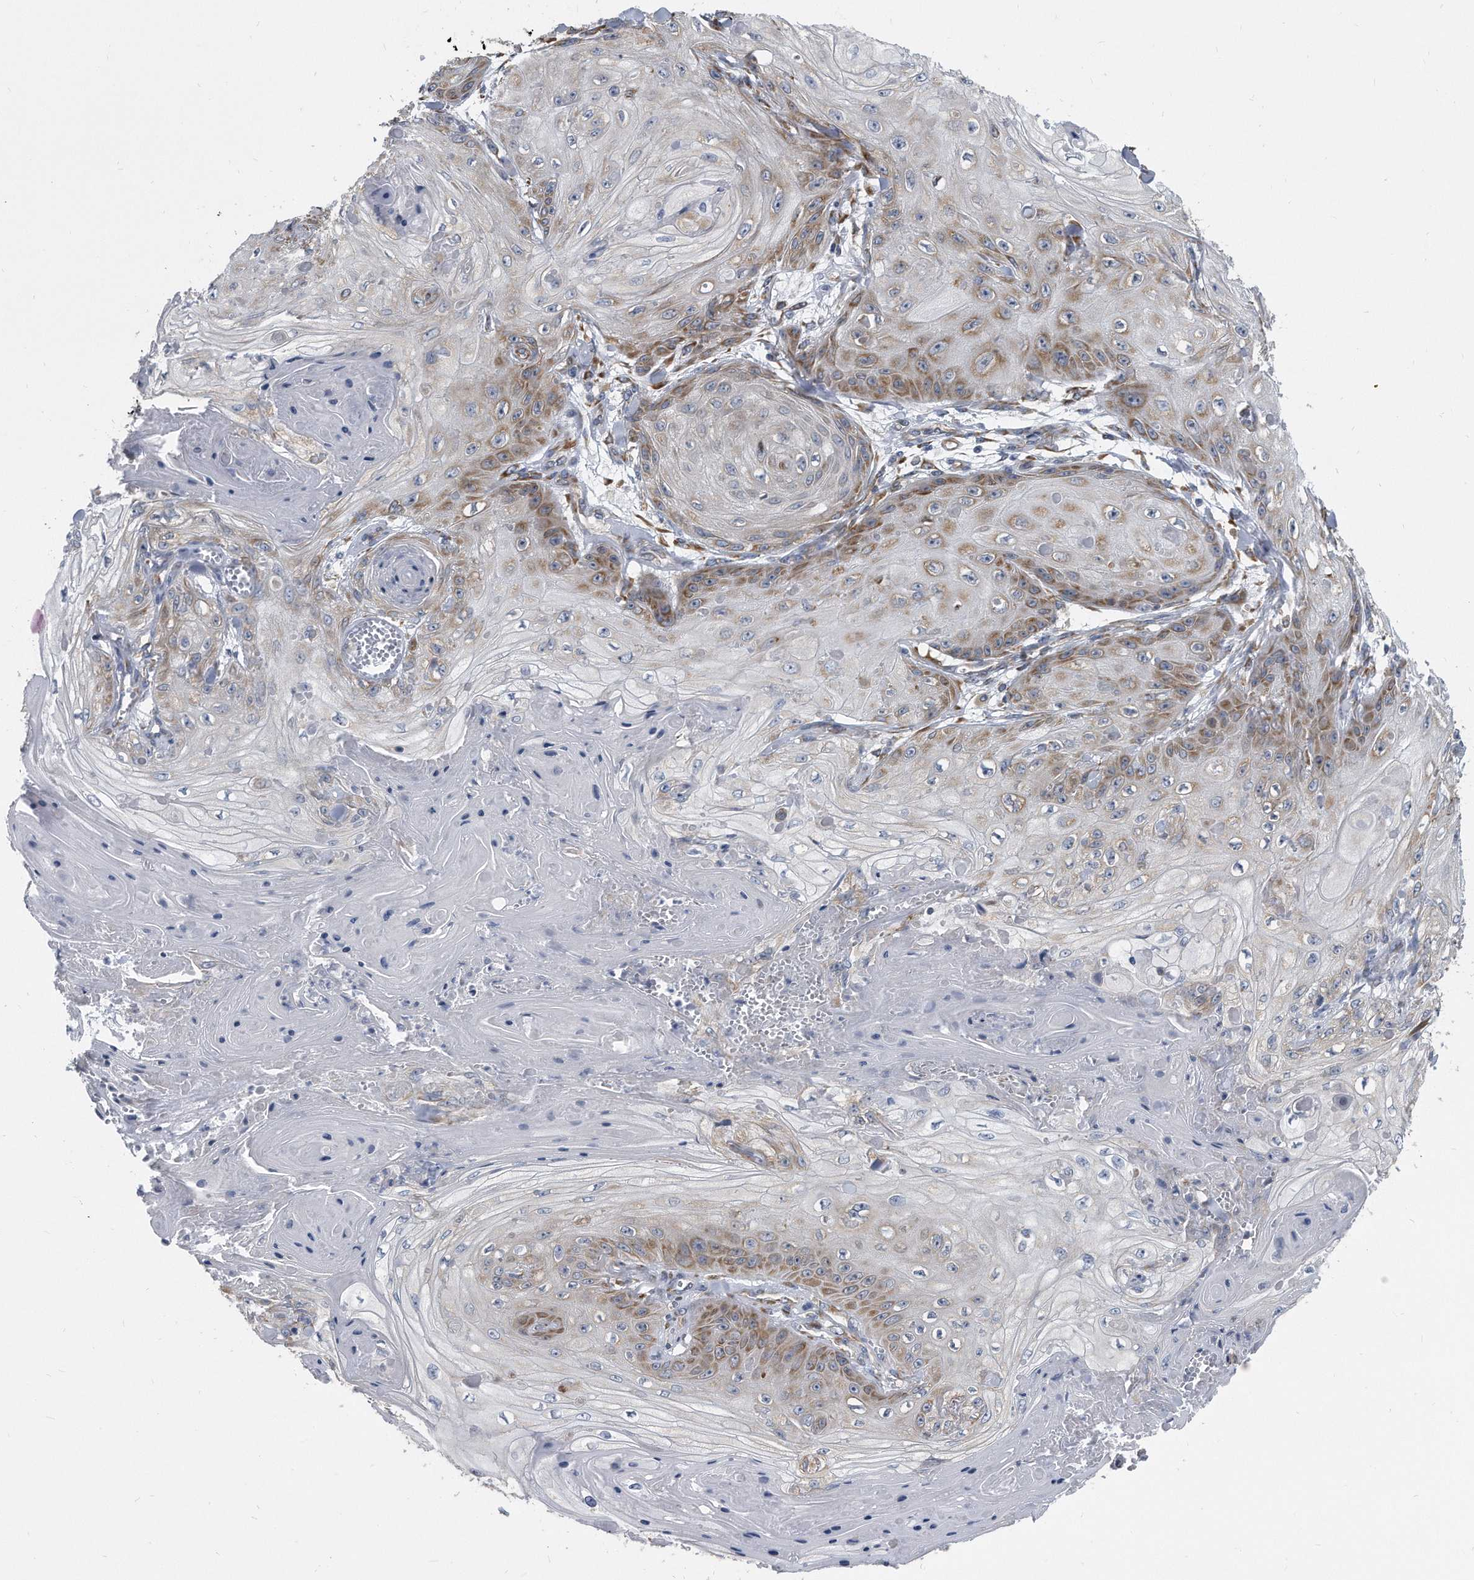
{"staining": {"intensity": "moderate", "quantity": "25%-75%", "location": "cytoplasmic/membranous"}, "tissue": "skin cancer", "cell_type": "Tumor cells", "image_type": "cancer", "snomed": [{"axis": "morphology", "description": "Squamous cell carcinoma, NOS"}, {"axis": "topography", "description": "Skin"}], "caption": "About 25%-75% of tumor cells in human skin squamous cell carcinoma demonstrate moderate cytoplasmic/membranous protein expression as visualized by brown immunohistochemical staining.", "gene": "CCDC47", "patient": {"sex": "male", "age": 74}}